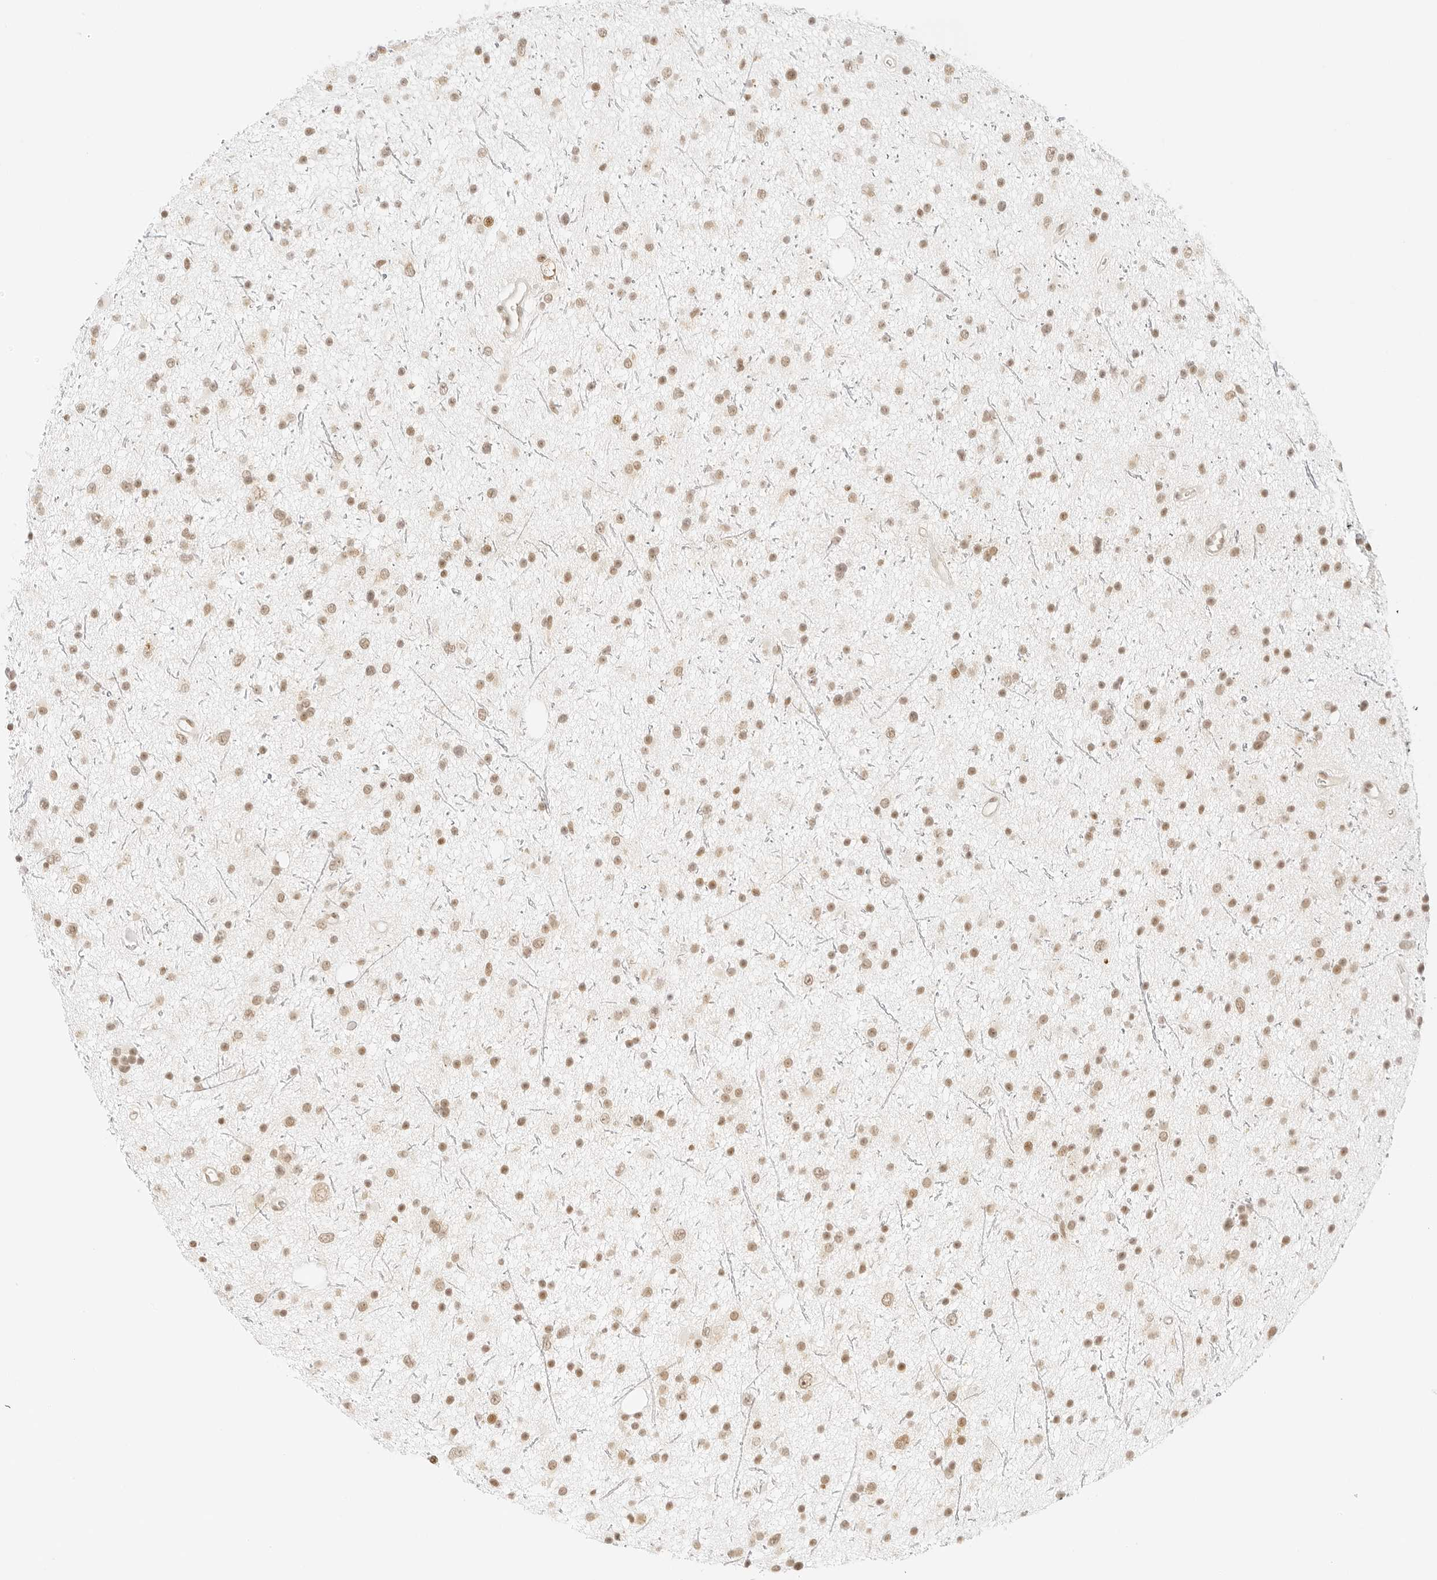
{"staining": {"intensity": "moderate", "quantity": ">75%", "location": "nuclear"}, "tissue": "glioma", "cell_type": "Tumor cells", "image_type": "cancer", "snomed": [{"axis": "morphology", "description": "Glioma, malignant, Low grade"}, {"axis": "topography", "description": "Cerebral cortex"}], "caption": "A photomicrograph of human glioma stained for a protein displays moderate nuclear brown staining in tumor cells. (Stains: DAB in brown, nuclei in blue, Microscopy: brightfield microscopy at high magnification).", "gene": "GNAS", "patient": {"sex": "female", "age": 39}}